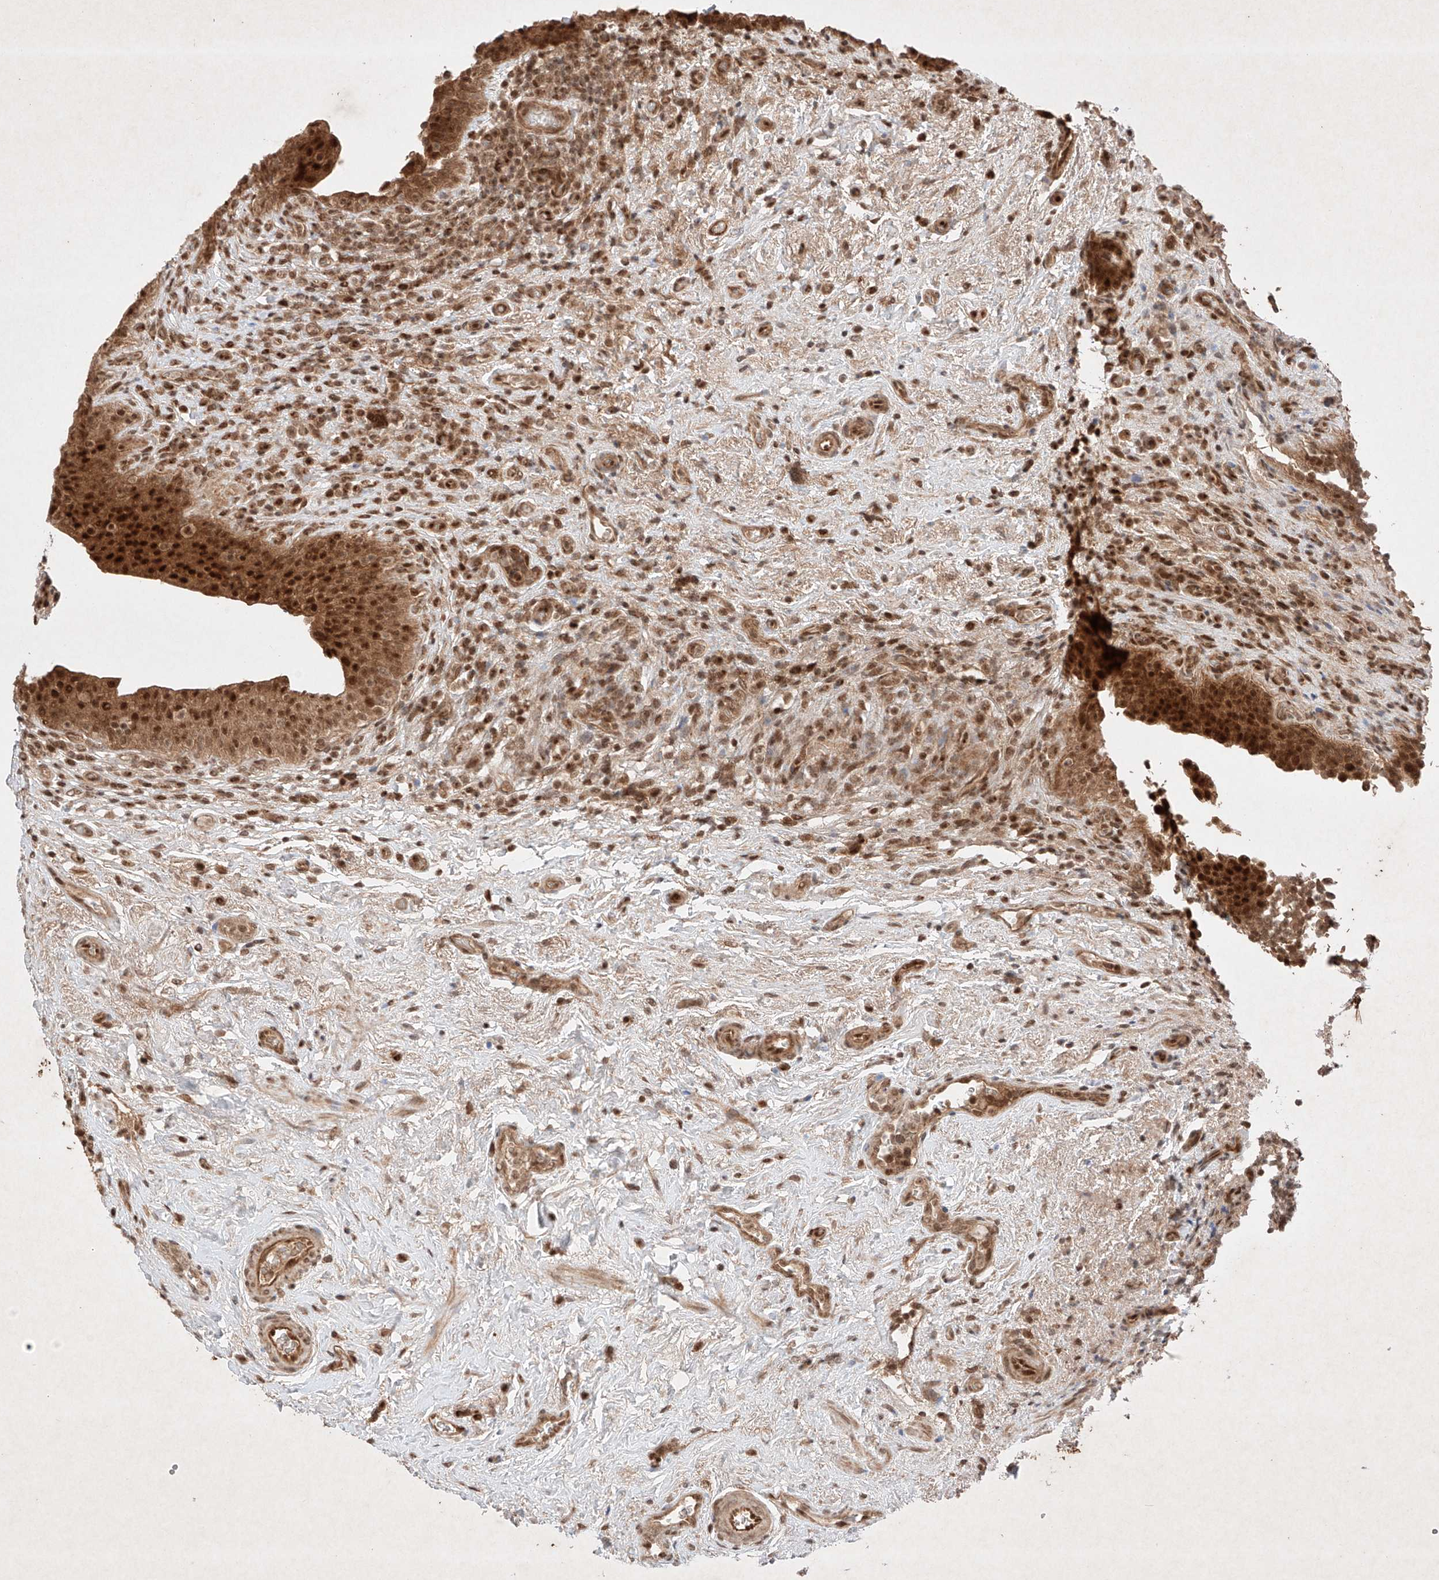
{"staining": {"intensity": "strong", "quantity": ">75%", "location": "cytoplasmic/membranous,nuclear"}, "tissue": "urinary bladder", "cell_type": "Urothelial cells", "image_type": "normal", "snomed": [{"axis": "morphology", "description": "Normal tissue, NOS"}, {"axis": "topography", "description": "Urinary bladder"}], "caption": "Protein analysis of normal urinary bladder displays strong cytoplasmic/membranous,nuclear positivity in about >75% of urothelial cells. (Brightfield microscopy of DAB IHC at high magnification).", "gene": "RNF31", "patient": {"sex": "male", "age": 83}}